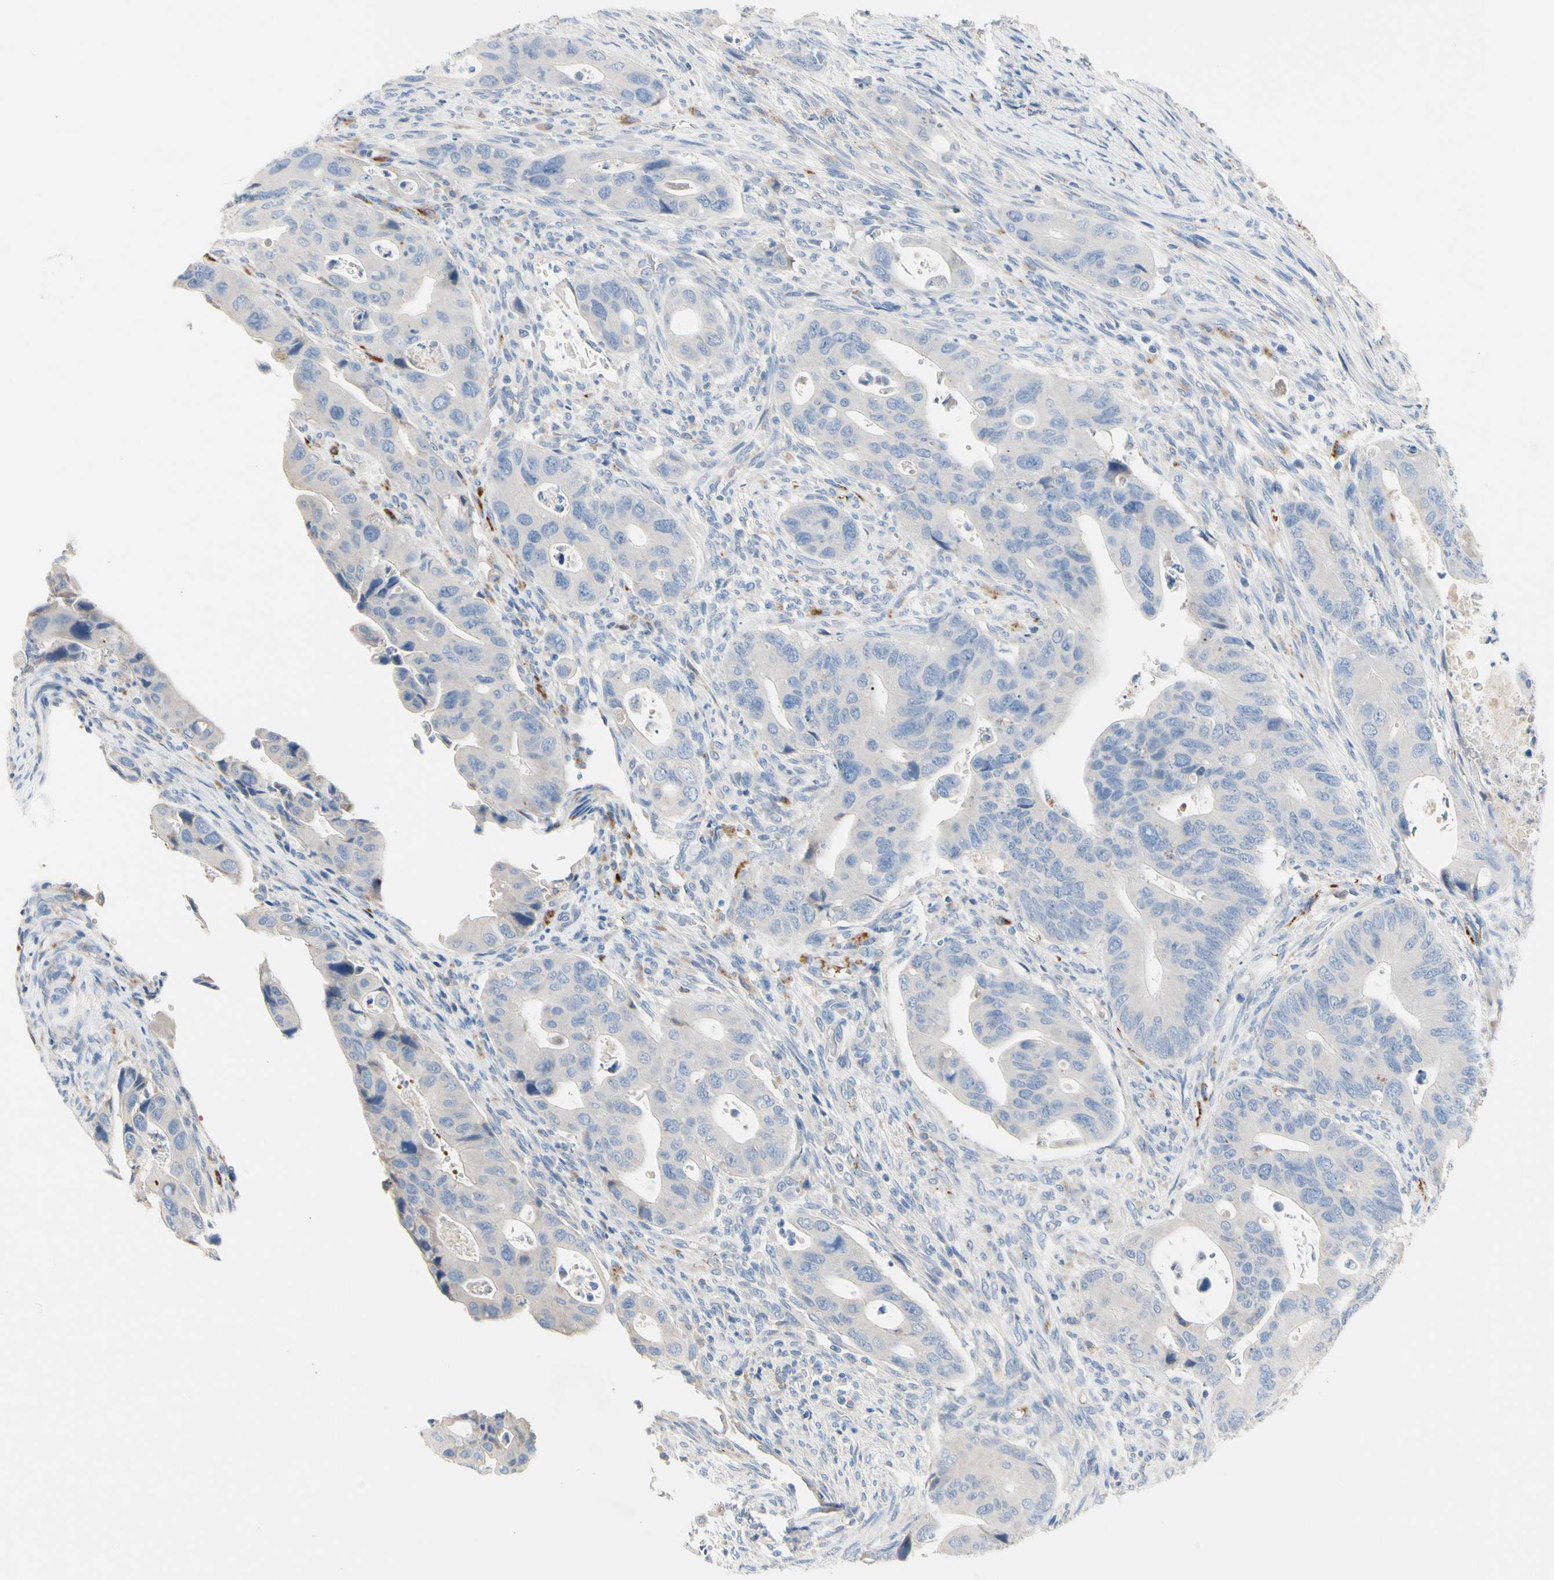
{"staining": {"intensity": "negative", "quantity": "none", "location": "none"}, "tissue": "colorectal cancer", "cell_type": "Tumor cells", "image_type": "cancer", "snomed": [{"axis": "morphology", "description": "Adenocarcinoma, NOS"}, {"axis": "topography", "description": "Rectum"}], "caption": "This image is of colorectal cancer (adenocarcinoma) stained with IHC to label a protein in brown with the nuclei are counter-stained blue. There is no expression in tumor cells.", "gene": "RETSAT", "patient": {"sex": "female", "age": 57}}